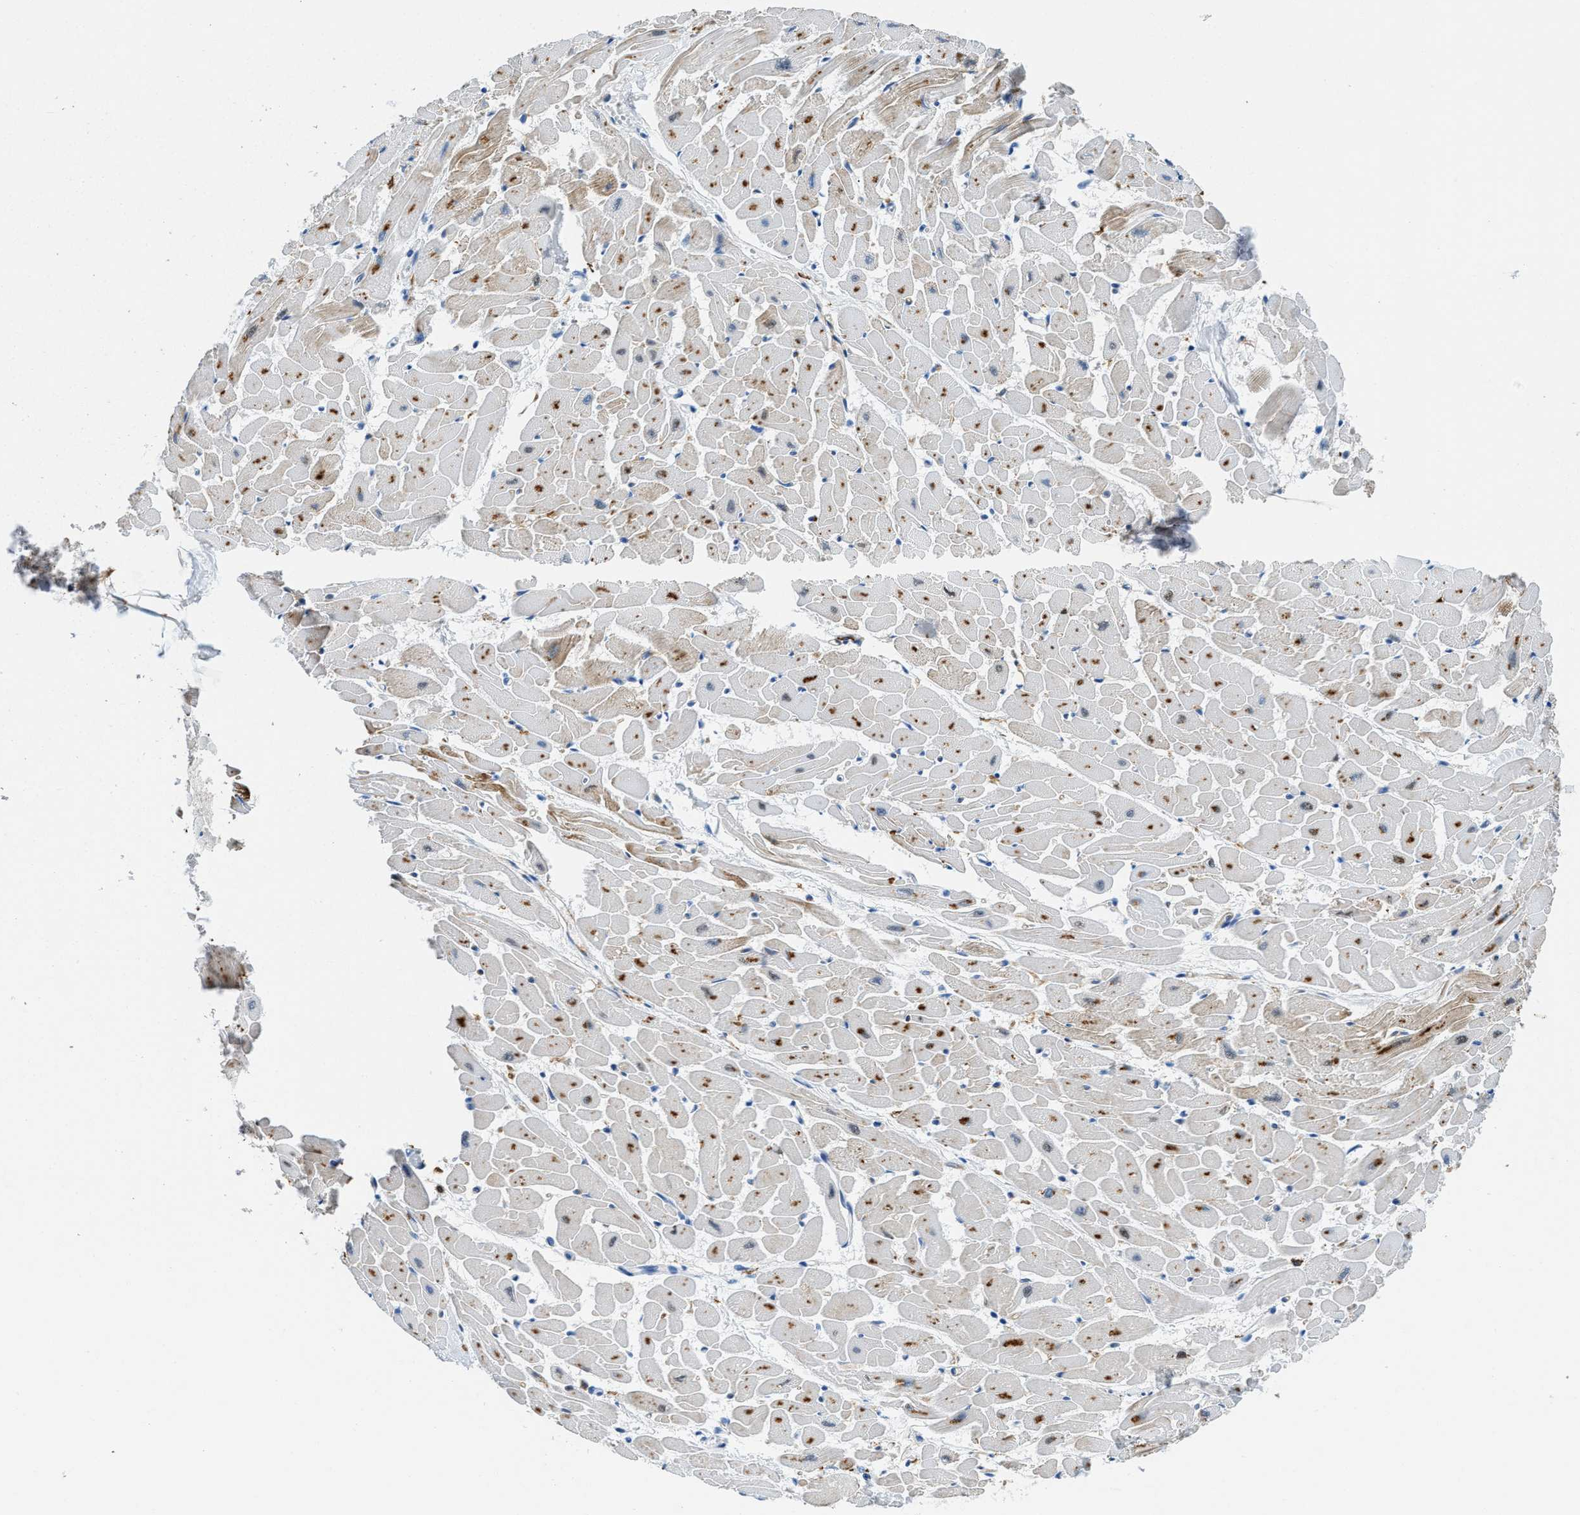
{"staining": {"intensity": "moderate", "quantity": "25%-75%", "location": "cytoplasmic/membranous"}, "tissue": "heart muscle", "cell_type": "Cardiomyocytes", "image_type": "normal", "snomed": [{"axis": "morphology", "description": "Normal tissue, NOS"}, {"axis": "topography", "description": "Heart"}], "caption": "Human heart muscle stained for a protein (brown) shows moderate cytoplasmic/membranous positive expression in about 25%-75% of cardiomyocytes.", "gene": "CD226", "patient": {"sex": "female", "age": 19}}